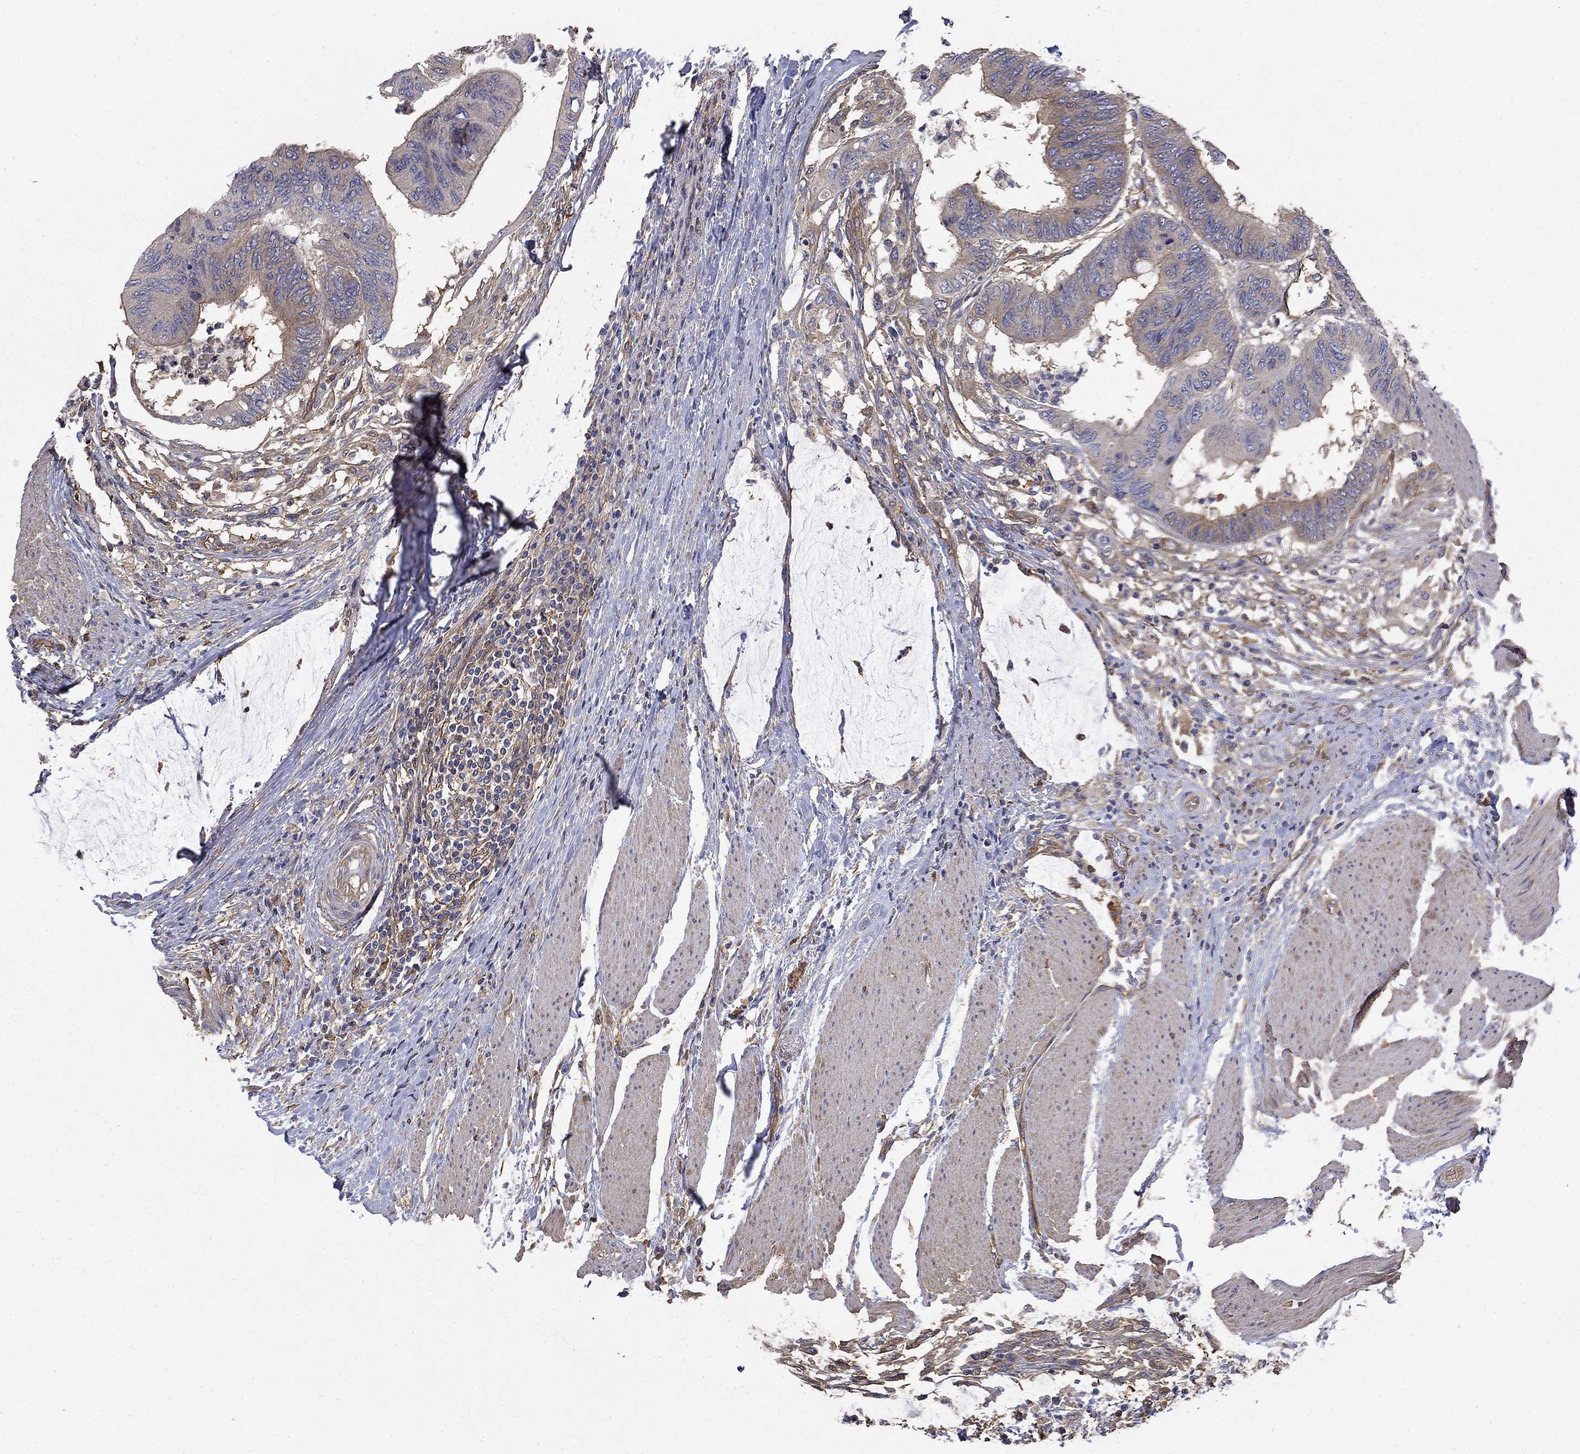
{"staining": {"intensity": "moderate", "quantity": "<25%", "location": "cytoplasmic/membranous"}, "tissue": "colorectal cancer", "cell_type": "Tumor cells", "image_type": "cancer", "snomed": [{"axis": "morphology", "description": "Normal tissue, NOS"}, {"axis": "morphology", "description": "Adenocarcinoma, NOS"}, {"axis": "topography", "description": "Rectum"}, {"axis": "topography", "description": "Peripheral nerve tissue"}], "caption": "High-magnification brightfield microscopy of colorectal cancer stained with DAB (3,3'-diaminobenzidine) (brown) and counterstained with hematoxylin (blue). tumor cells exhibit moderate cytoplasmic/membranous positivity is appreciated in about<25% of cells.", "gene": "DPYSL2", "patient": {"sex": "male", "age": 92}}